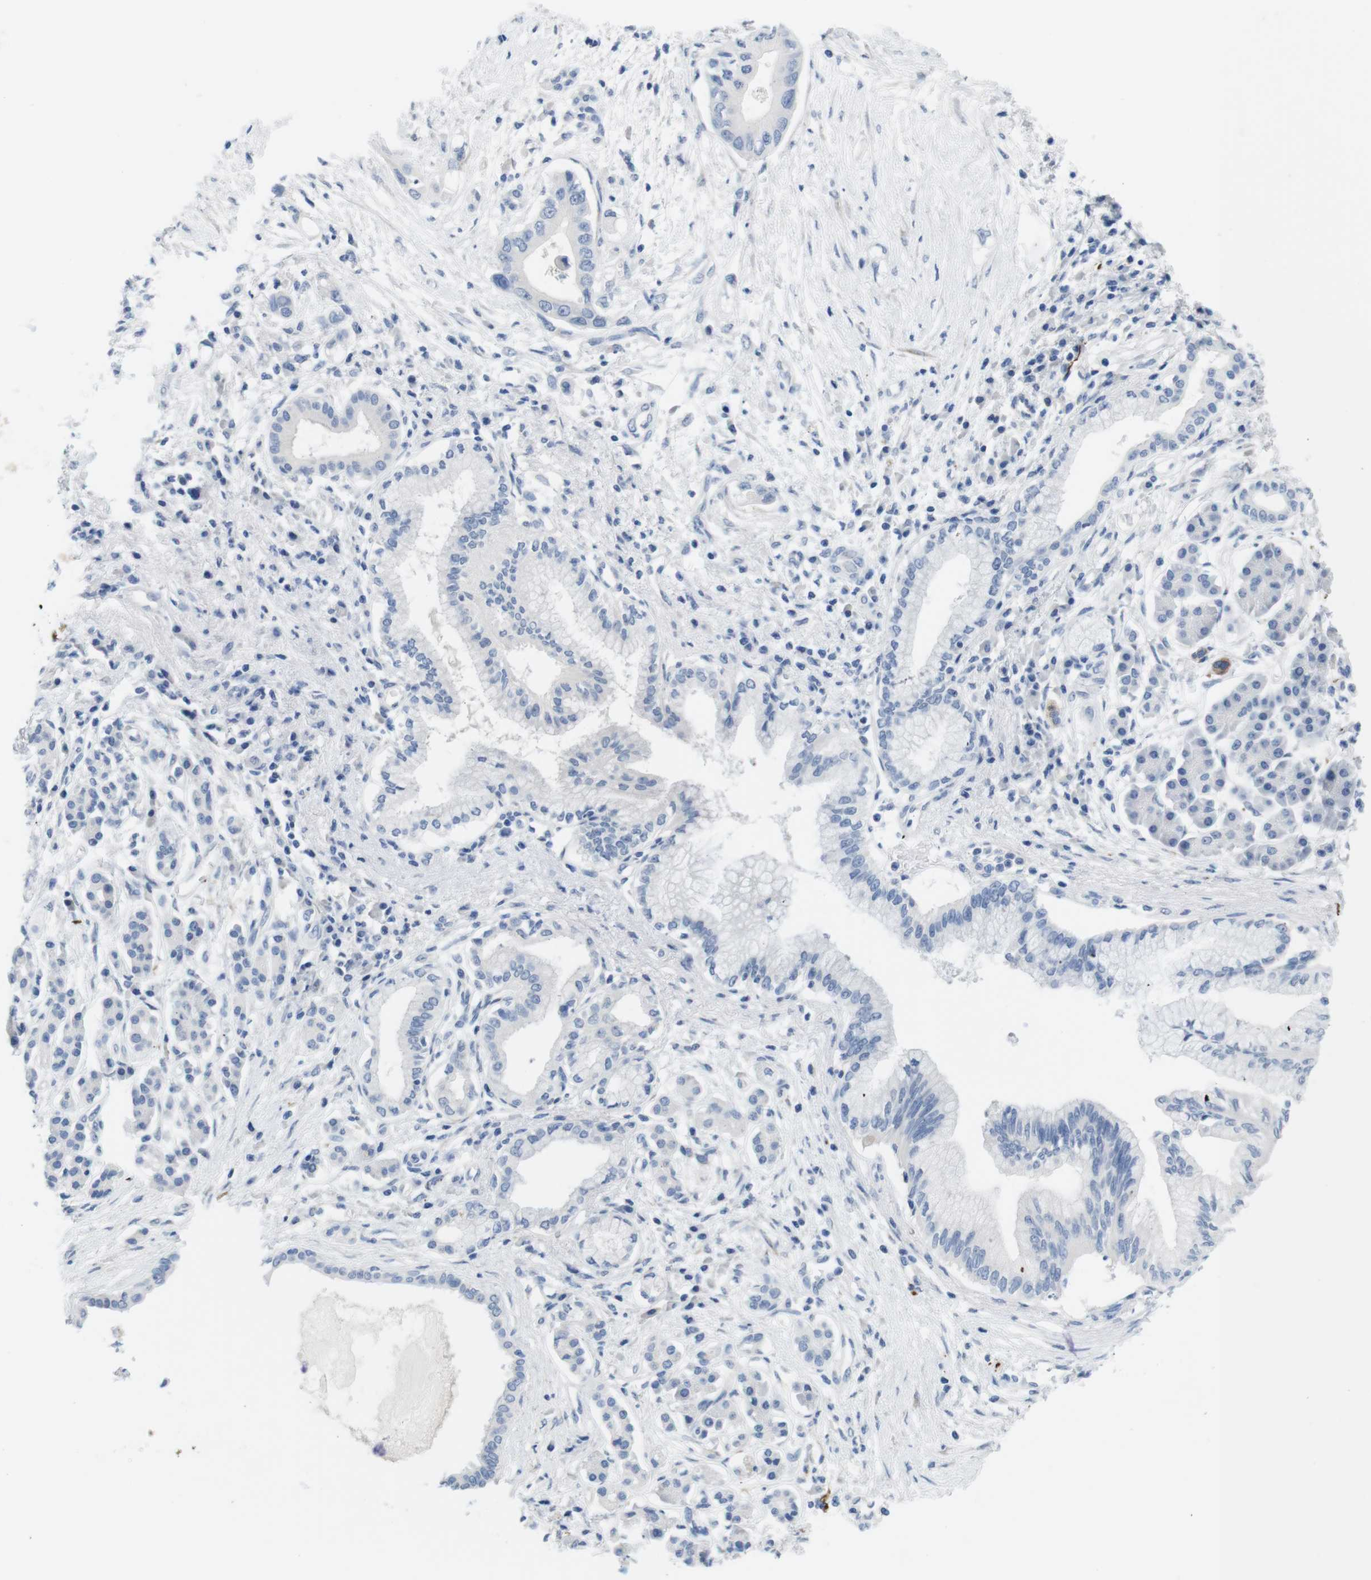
{"staining": {"intensity": "negative", "quantity": "none", "location": "none"}, "tissue": "pancreatic cancer", "cell_type": "Tumor cells", "image_type": "cancer", "snomed": [{"axis": "morphology", "description": "Adenocarcinoma, NOS"}, {"axis": "topography", "description": "Pancreas"}], "caption": "IHC of human pancreatic cancer exhibits no expression in tumor cells. The staining was performed using DAB (3,3'-diaminobenzidine) to visualize the protein expression in brown, while the nuclei were stained in blue with hematoxylin (Magnification: 20x).", "gene": "MAP6", "patient": {"sex": "male", "age": 77}}